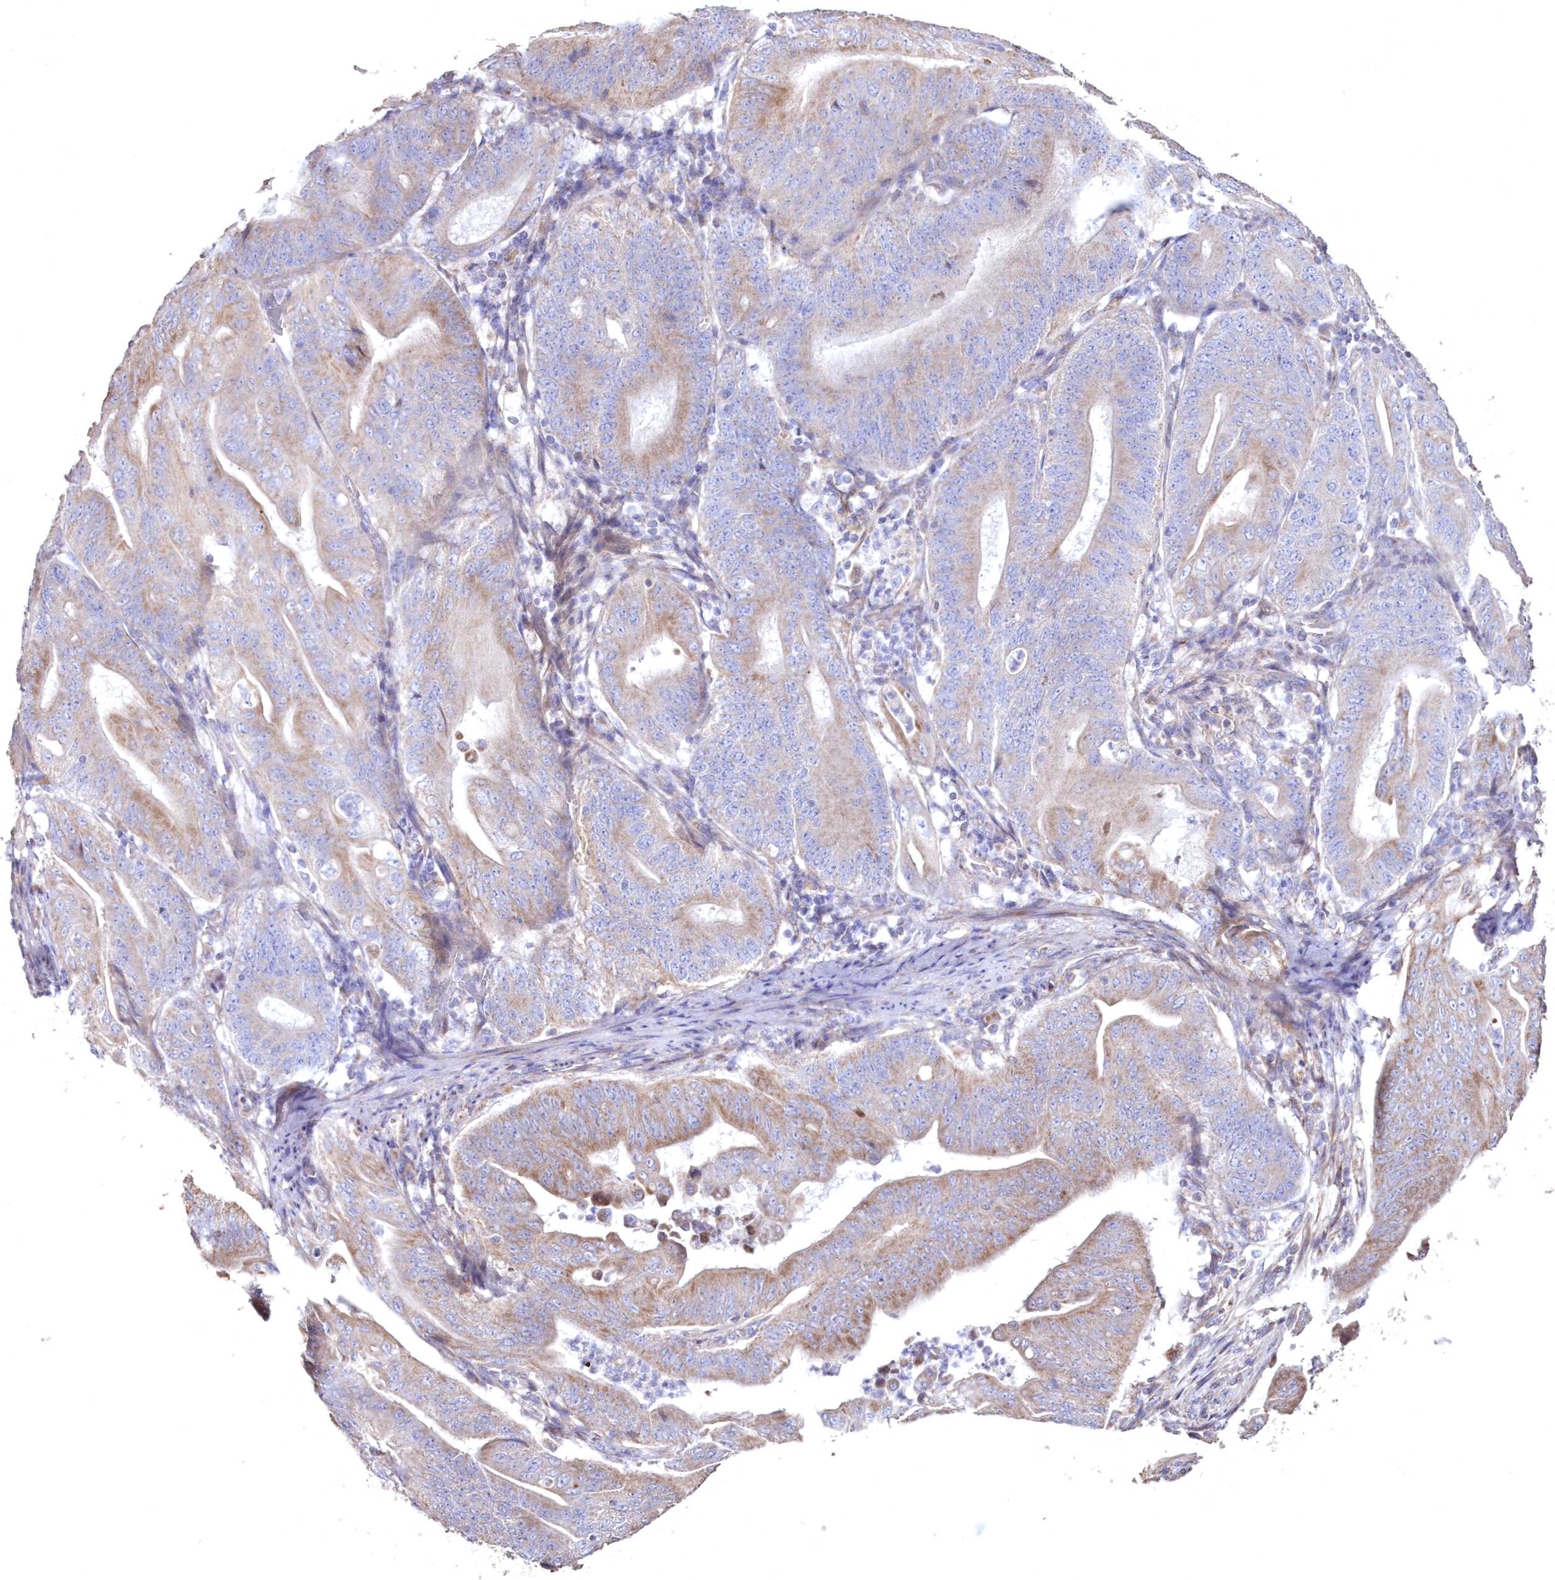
{"staining": {"intensity": "weak", "quantity": "25%-75%", "location": "cytoplasmic/membranous"}, "tissue": "stomach cancer", "cell_type": "Tumor cells", "image_type": "cancer", "snomed": [{"axis": "morphology", "description": "Adenocarcinoma, NOS"}, {"axis": "topography", "description": "Stomach"}], "caption": "Immunohistochemical staining of adenocarcinoma (stomach) shows weak cytoplasmic/membranous protein positivity in about 25%-75% of tumor cells. (Stains: DAB in brown, nuclei in blue, Microscopy: brightfield microscopy at high magnification).", "gene": "HADHB", "patient": {"sex": "female", "age": 73}}